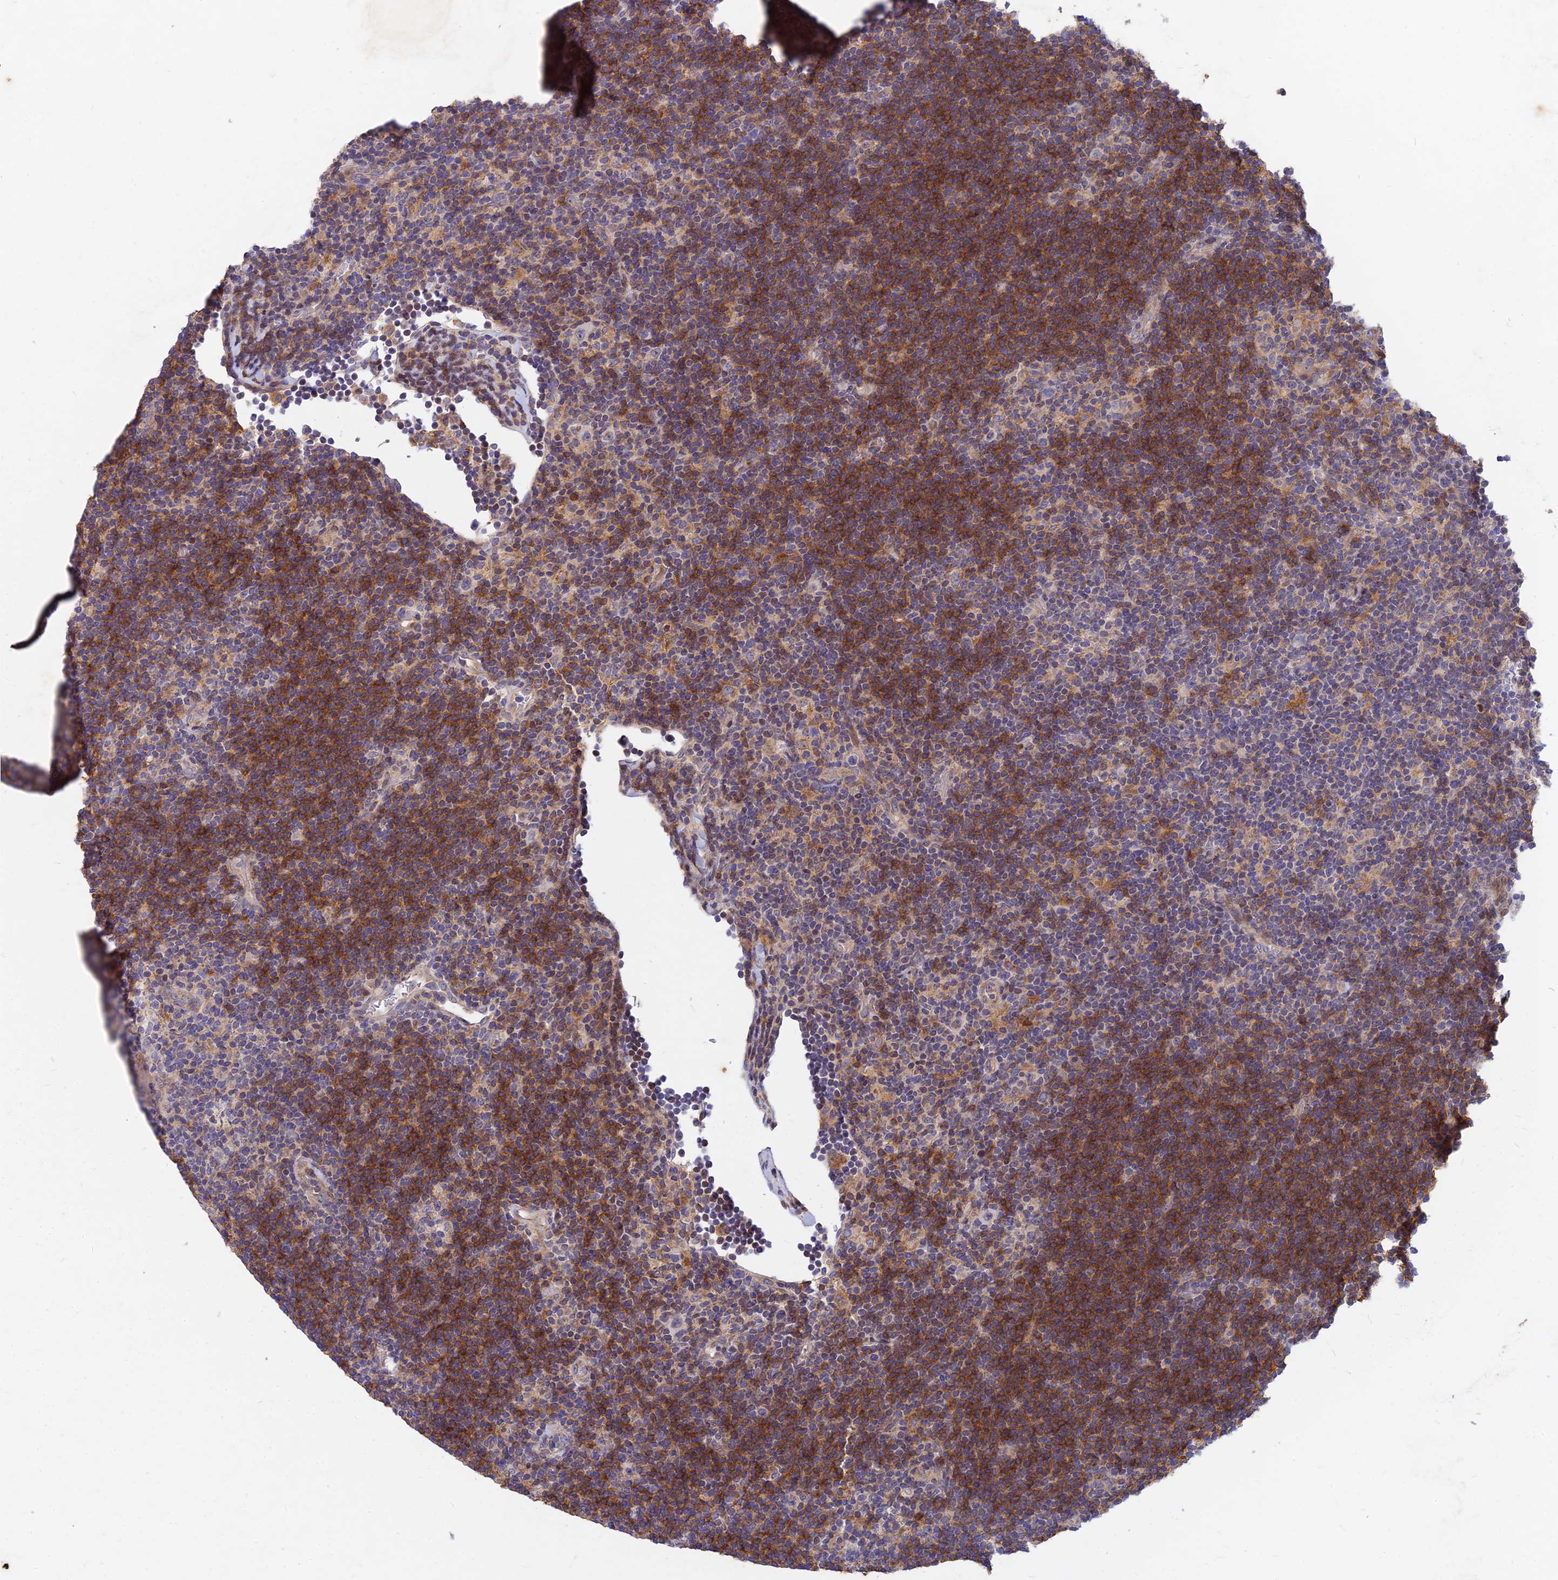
{"staining": {"intensity": "negative", "quantity": "none", "location": "none"}, "tissue": "lymphoma", "cell_type": "Tumor cells", "image_type": "cancer", "snomed": [{"axis": "morphology", "description": "Hodgkin's disease, NOS"}, {"axis": "topography", "description": "Lymph node"}], "caption": "High magnification brightfield microscopy of Hodgkin's disease stained with DAB (3,3'-diaminobenzidine) (brown) and counterstained with hematoxylin (blue): tumor cells show no significant expression. (Stains: DAB immunohistochemistry (IHC) with hematoxylin counter stain, Microscopy: brightfield microscopy at high magnification).", "gene": "RELCH", "patient": {"sex": "female", "age": 57}}